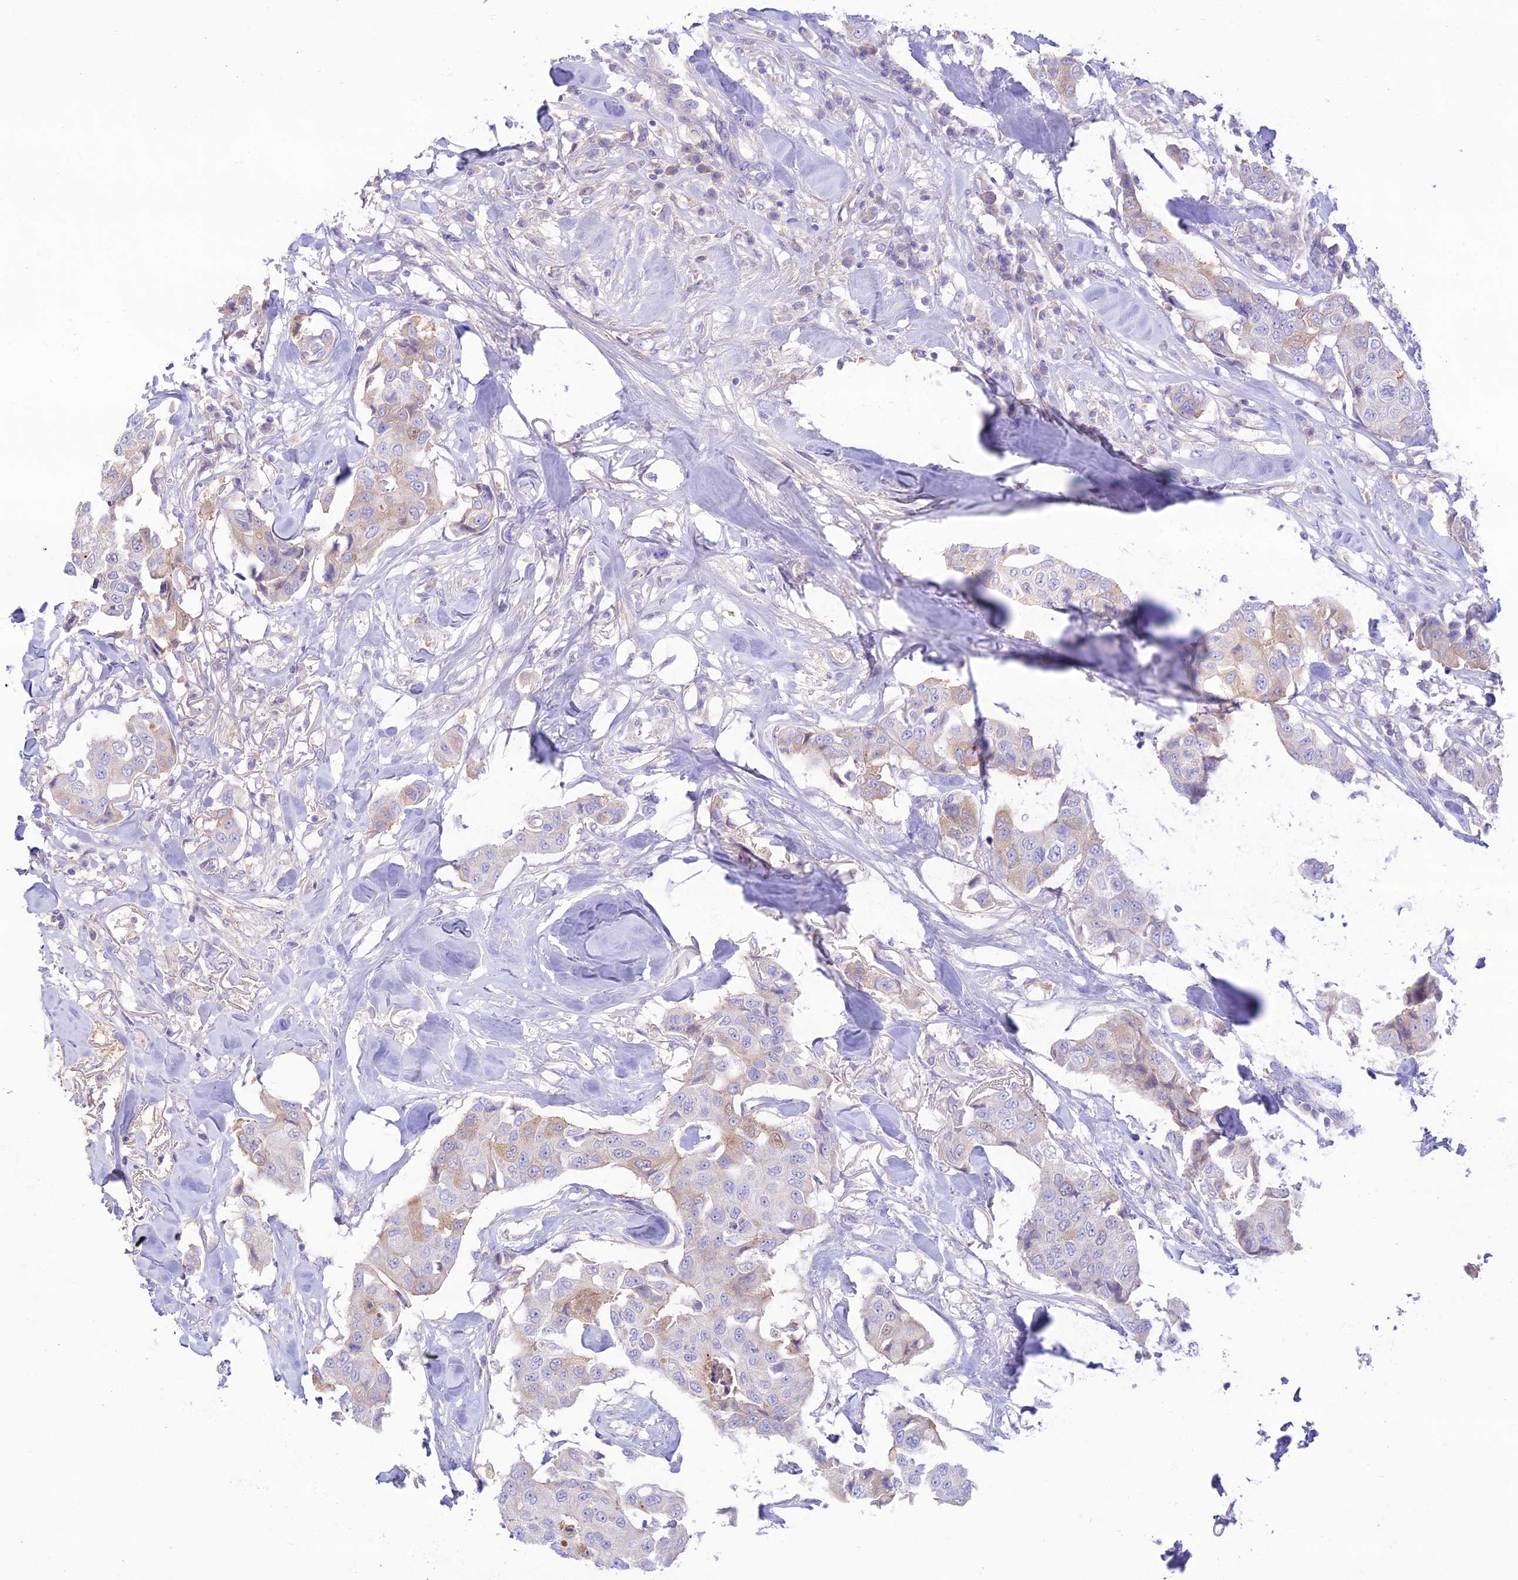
{"staining": {"intensity": "weak", "quantity": "<25%", "location": "cytoplasmic/membranous"}, "tissue": "breast cancer", "cell_type": "Tumor cells", "image_type": "cancer", "snomed": [{"axis": "morphology", "description": "Duct carcinoma"}, {"axis": "topography", "description": "Breast"}], "caption": "Infiltrating ductal carcinoma (breast) was stained to show a protein in brown. There is no significant positivity in tumor cells.", "gene": "NLRP9", "patient": {"sex": "female", "age": 80}}